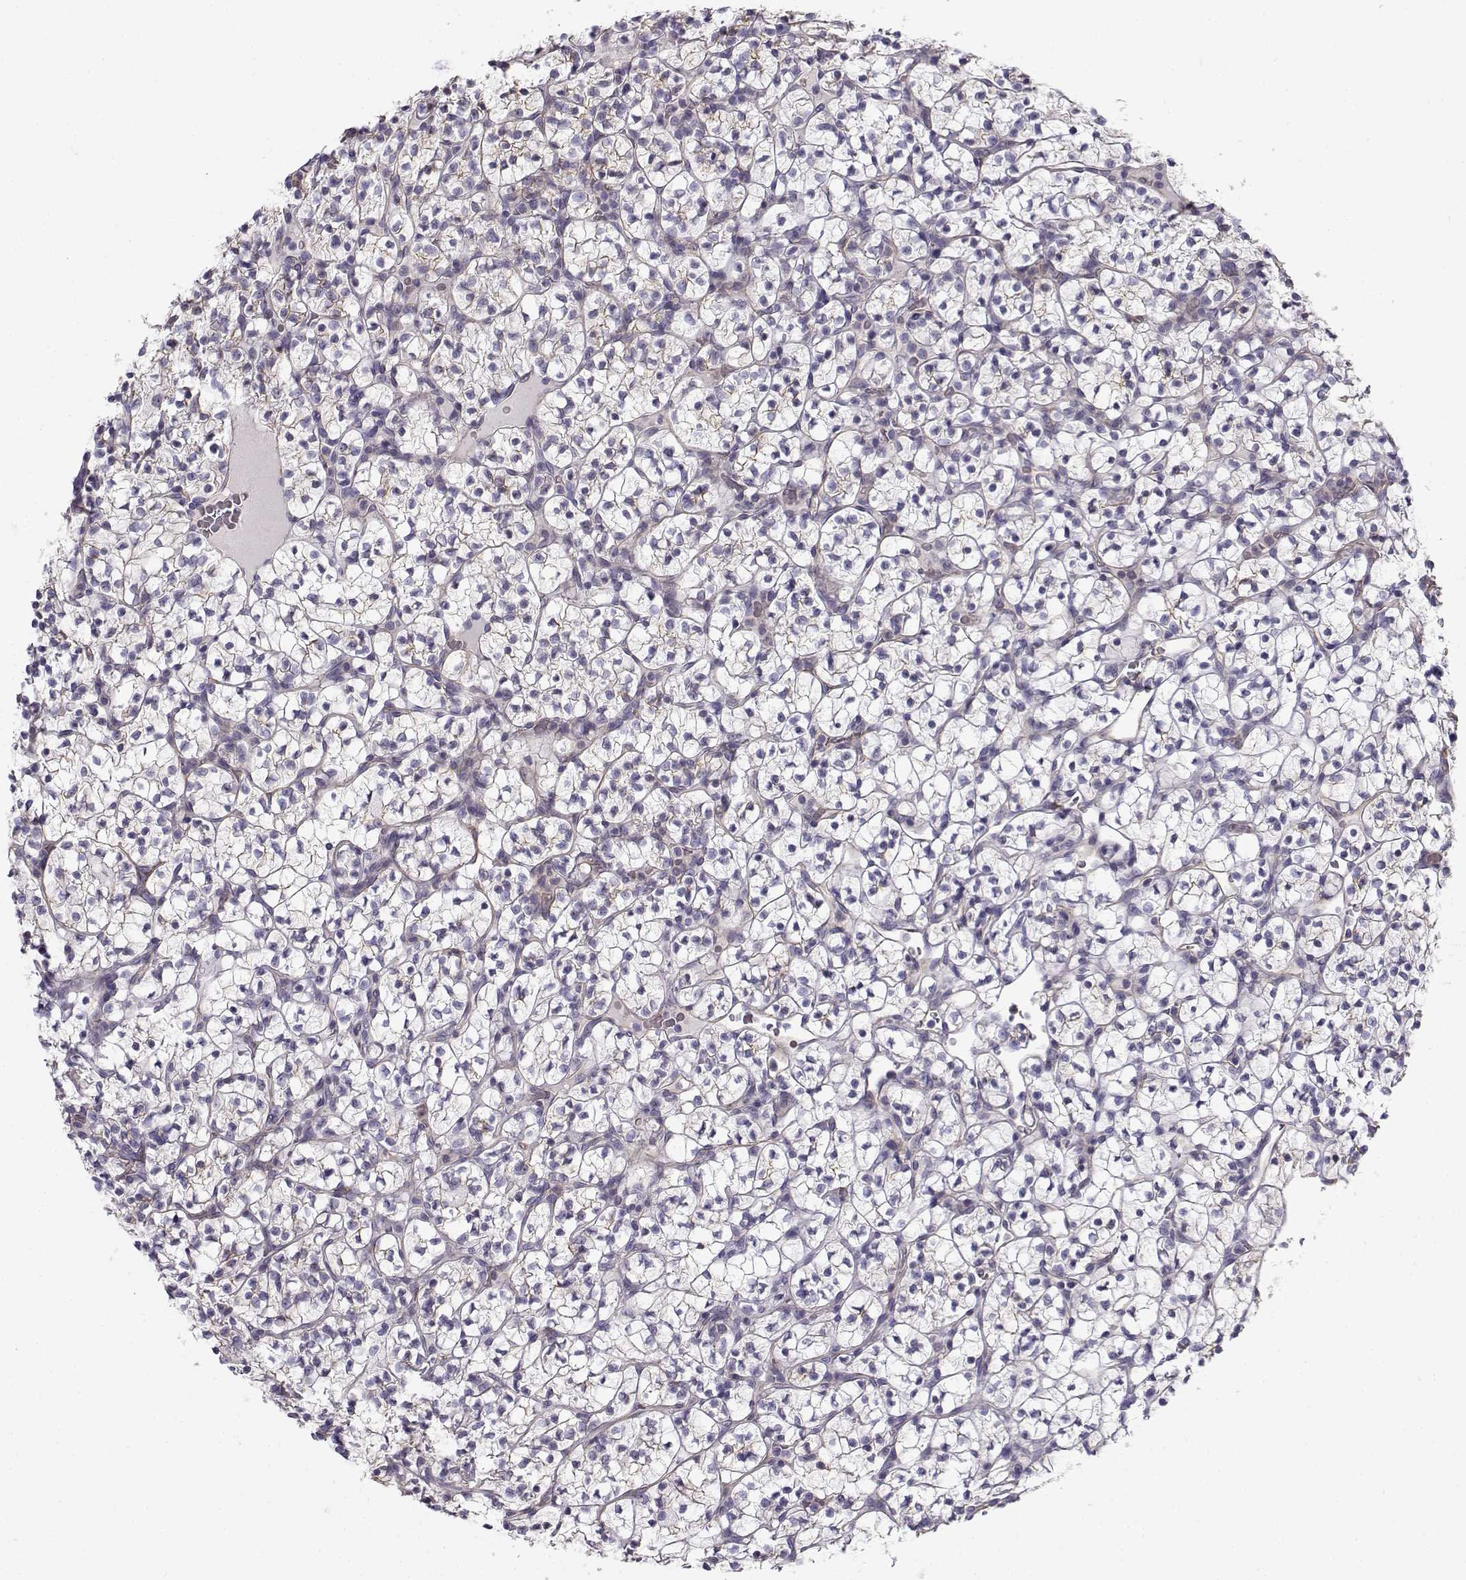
{"staining": {"intensity": "negative", "quantity": "none", "location": "none"}, "tissue": "renal cancer", "cell_type": "Tumor cells", "image_type": "cancer", "snomed": [{"axis": "morphology", "description": "Adenocarcinoma, NOS"}, {"axis": "topography", "description": "Kidney"}], "caption": "Immunohistochemistry (IHC) image of neoplastic tissue: renal cancer (adenocarcinoma) stained with DAB displays no significant protein staining in tumor cells.", "gene": "MYO1A", "patient": {"sex": "female", "age": 89}}